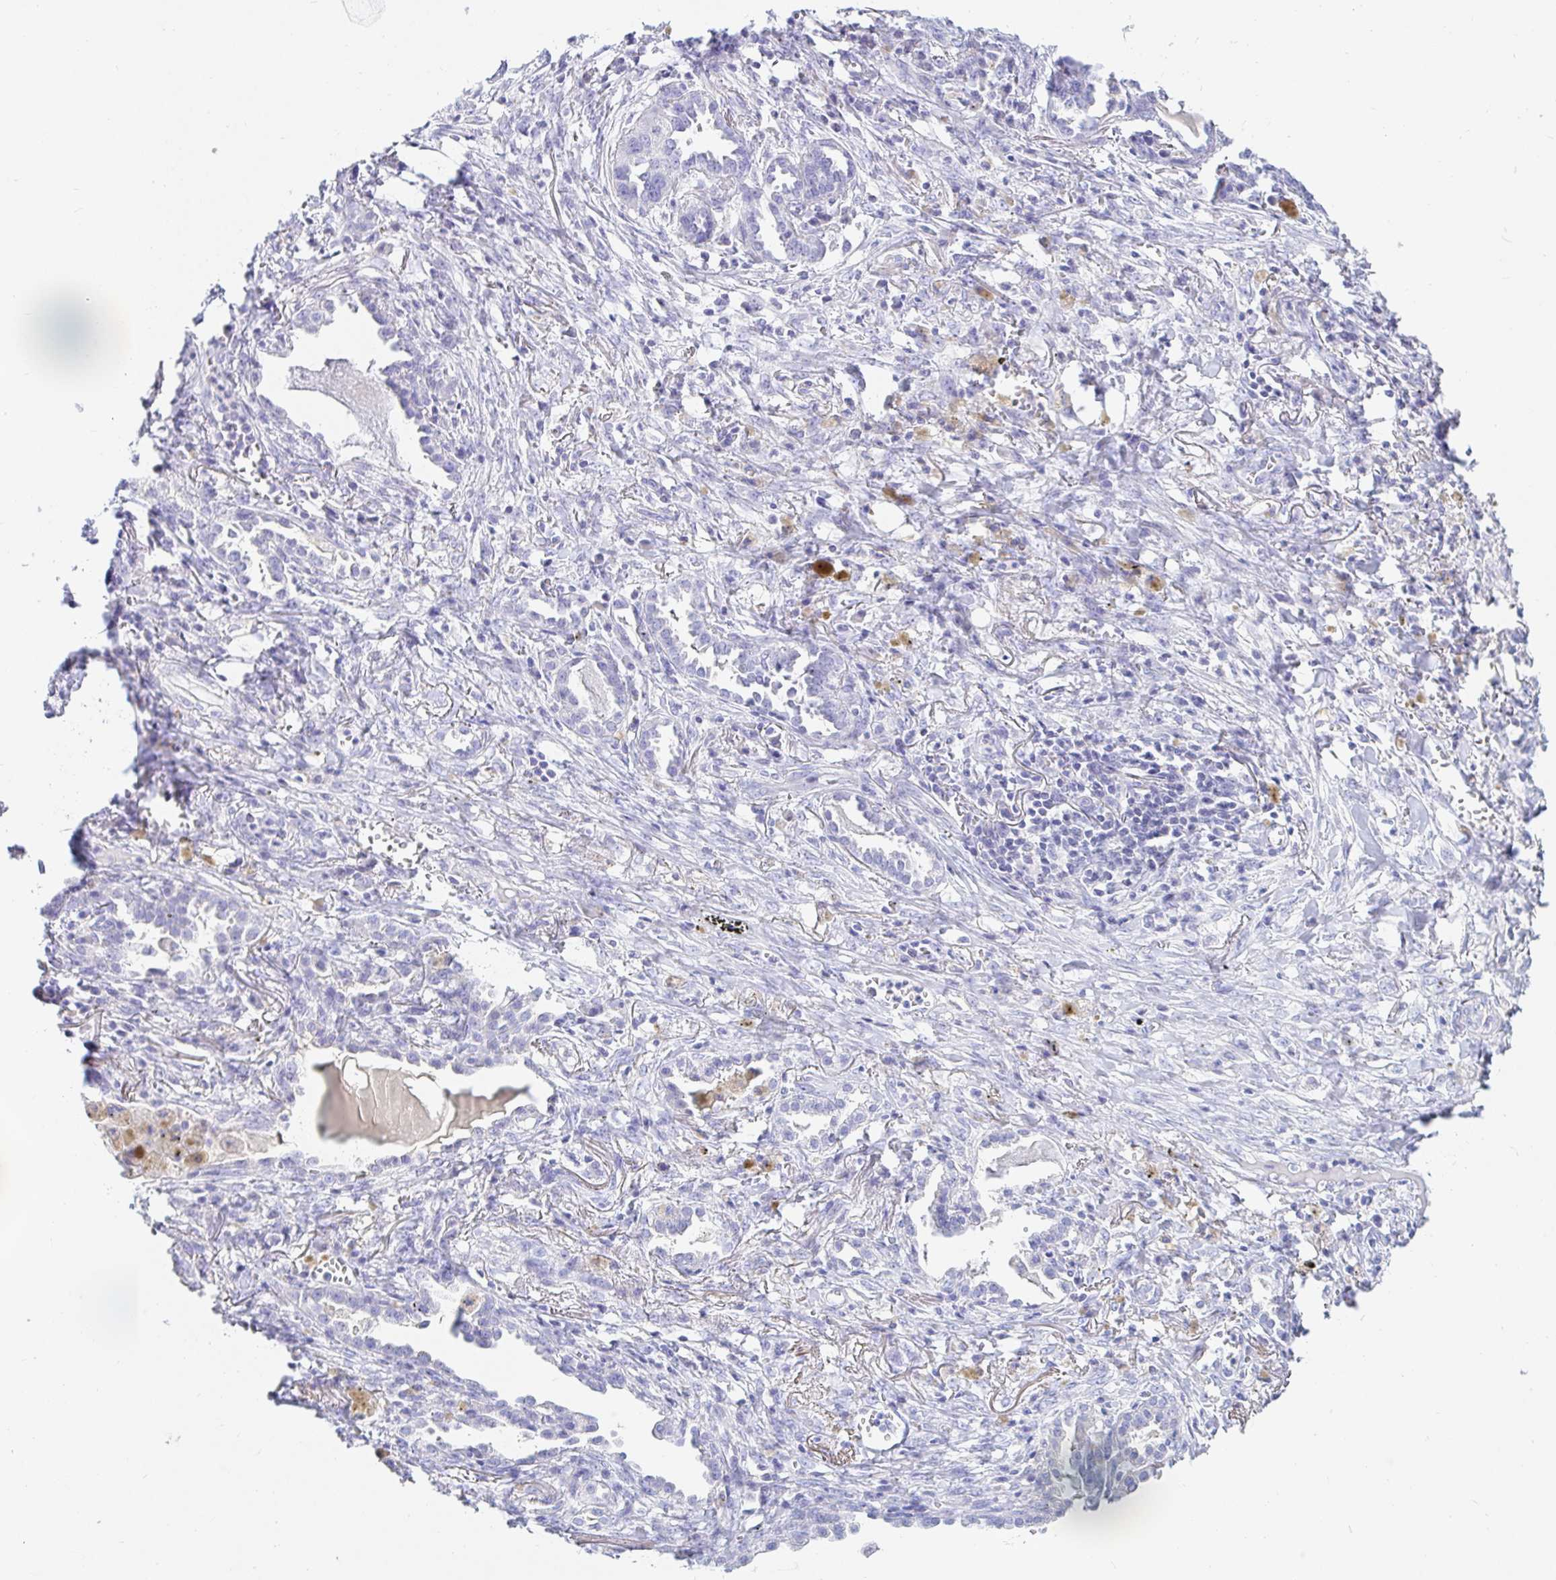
{"staining": {"intensity": "negative", "quantity": "none", "location": "none"}, "tissue": "lung cancer", "cell_type": "Tumor cells", "image_type": "cancer", "snomed": [{"axis": "morphology", "description": "Squamous cell carcinoma, NOS"}, {"axis": "topography", "description": "Lung"}], "caption": "DAB (3,3'-diaminobenzidine) immunohistochemical staining of human lung cancer exhibits no significant expression in tumor cells. (Stains: DAB (3,3'-diaminobenzidine) IHC with hematoxylin counter stain, Microscopy: brightfield microscopy at high magnification).", "gene": "NR2E1", "patient": {"sex": "male", "age": 71}}